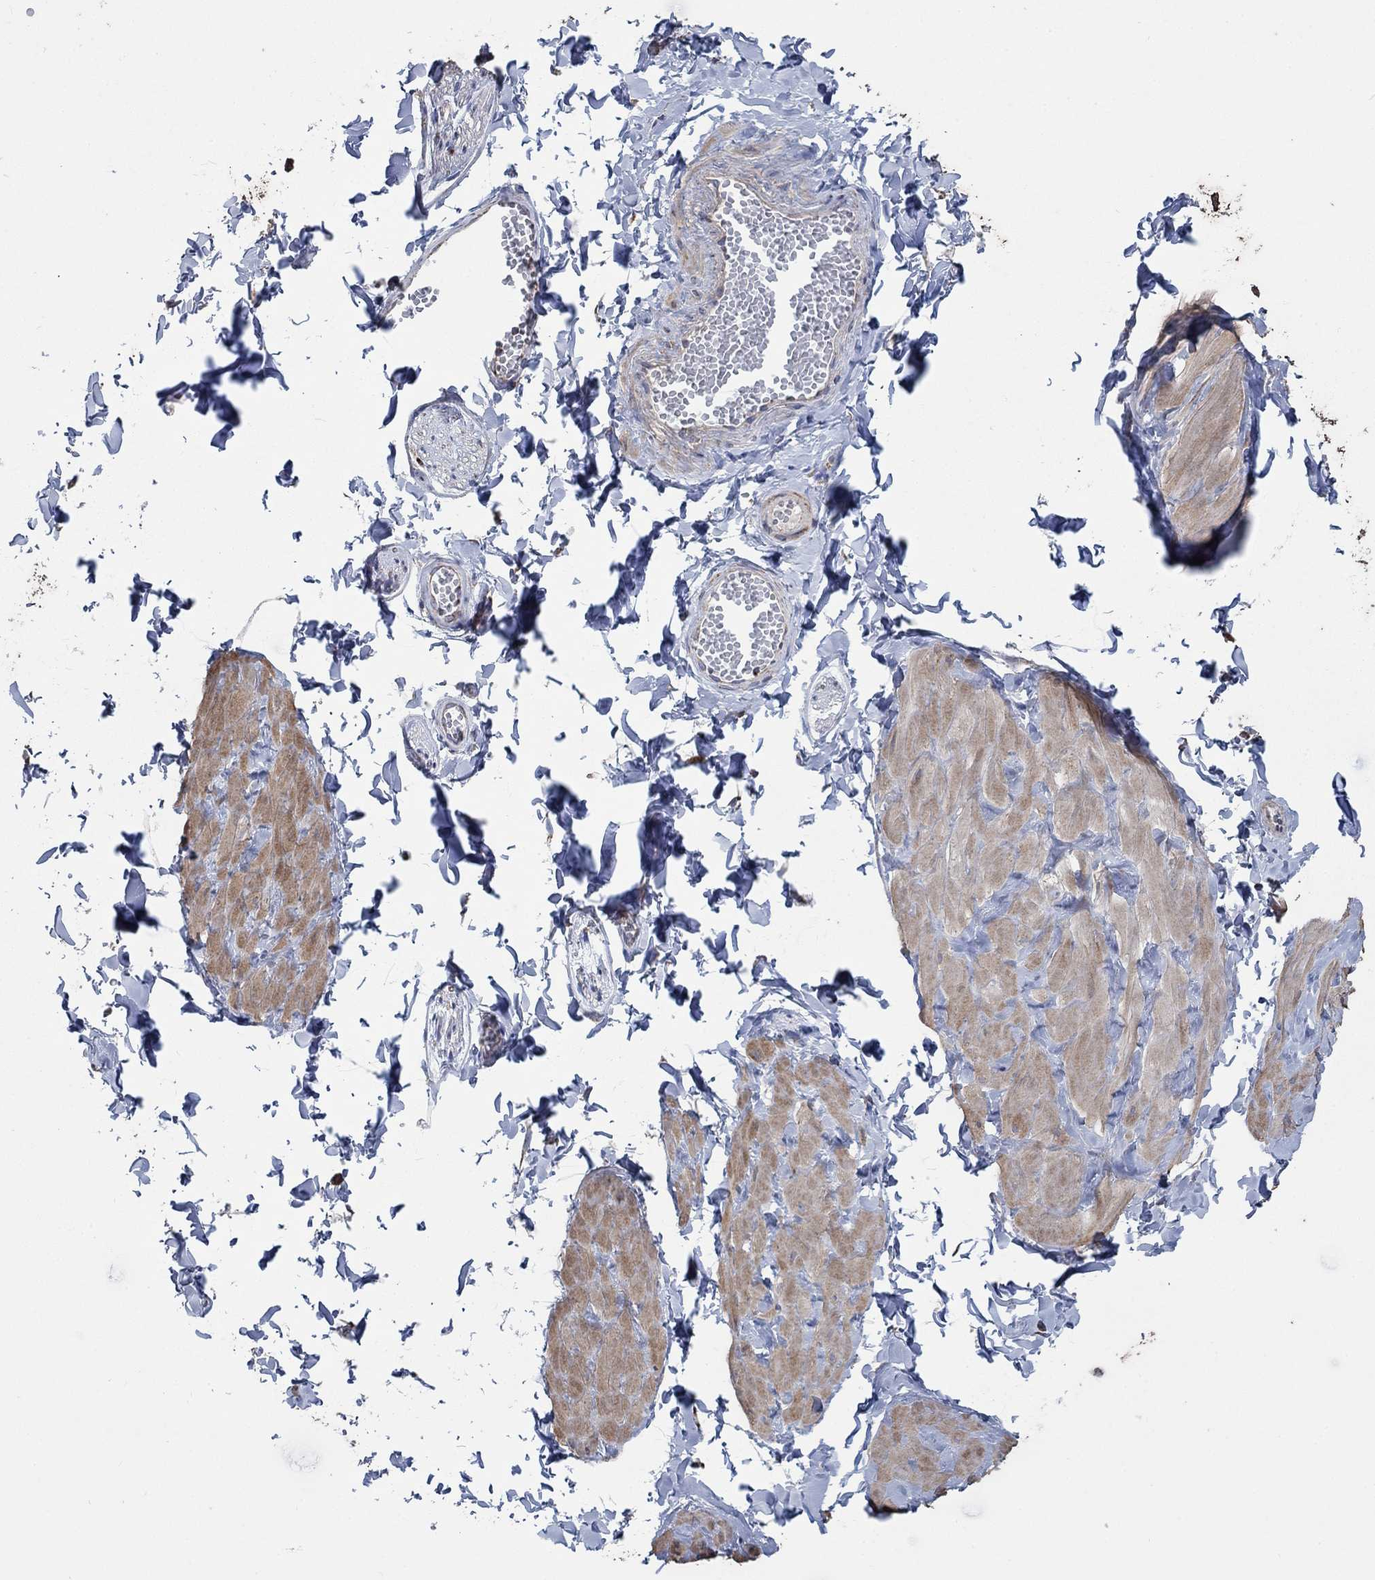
{"staining": {"intensity": "moderate", "quantity": "<25%", "location": "cytoplasmic/membranous"}, "tissue": "adipose tissue", "cell_type": "Adipocytes", "image_type": "normal", "snomed": [{"axis": "morphology", "description": "Normal tissue, NOS"}, {"axis": "topography", "description": "Smooth muscle"}, {"axis": "topography", "description": "Peripheral nerve tissue"}], "caption": "Moderate cytoplasmic/membranous staining for a protein is appreciated in approximately <25% of adipocytes of unremarkable adipose tissue using IHC.", "gene": "NCEH1", "patient": {"sex": "male", "age": 22}}